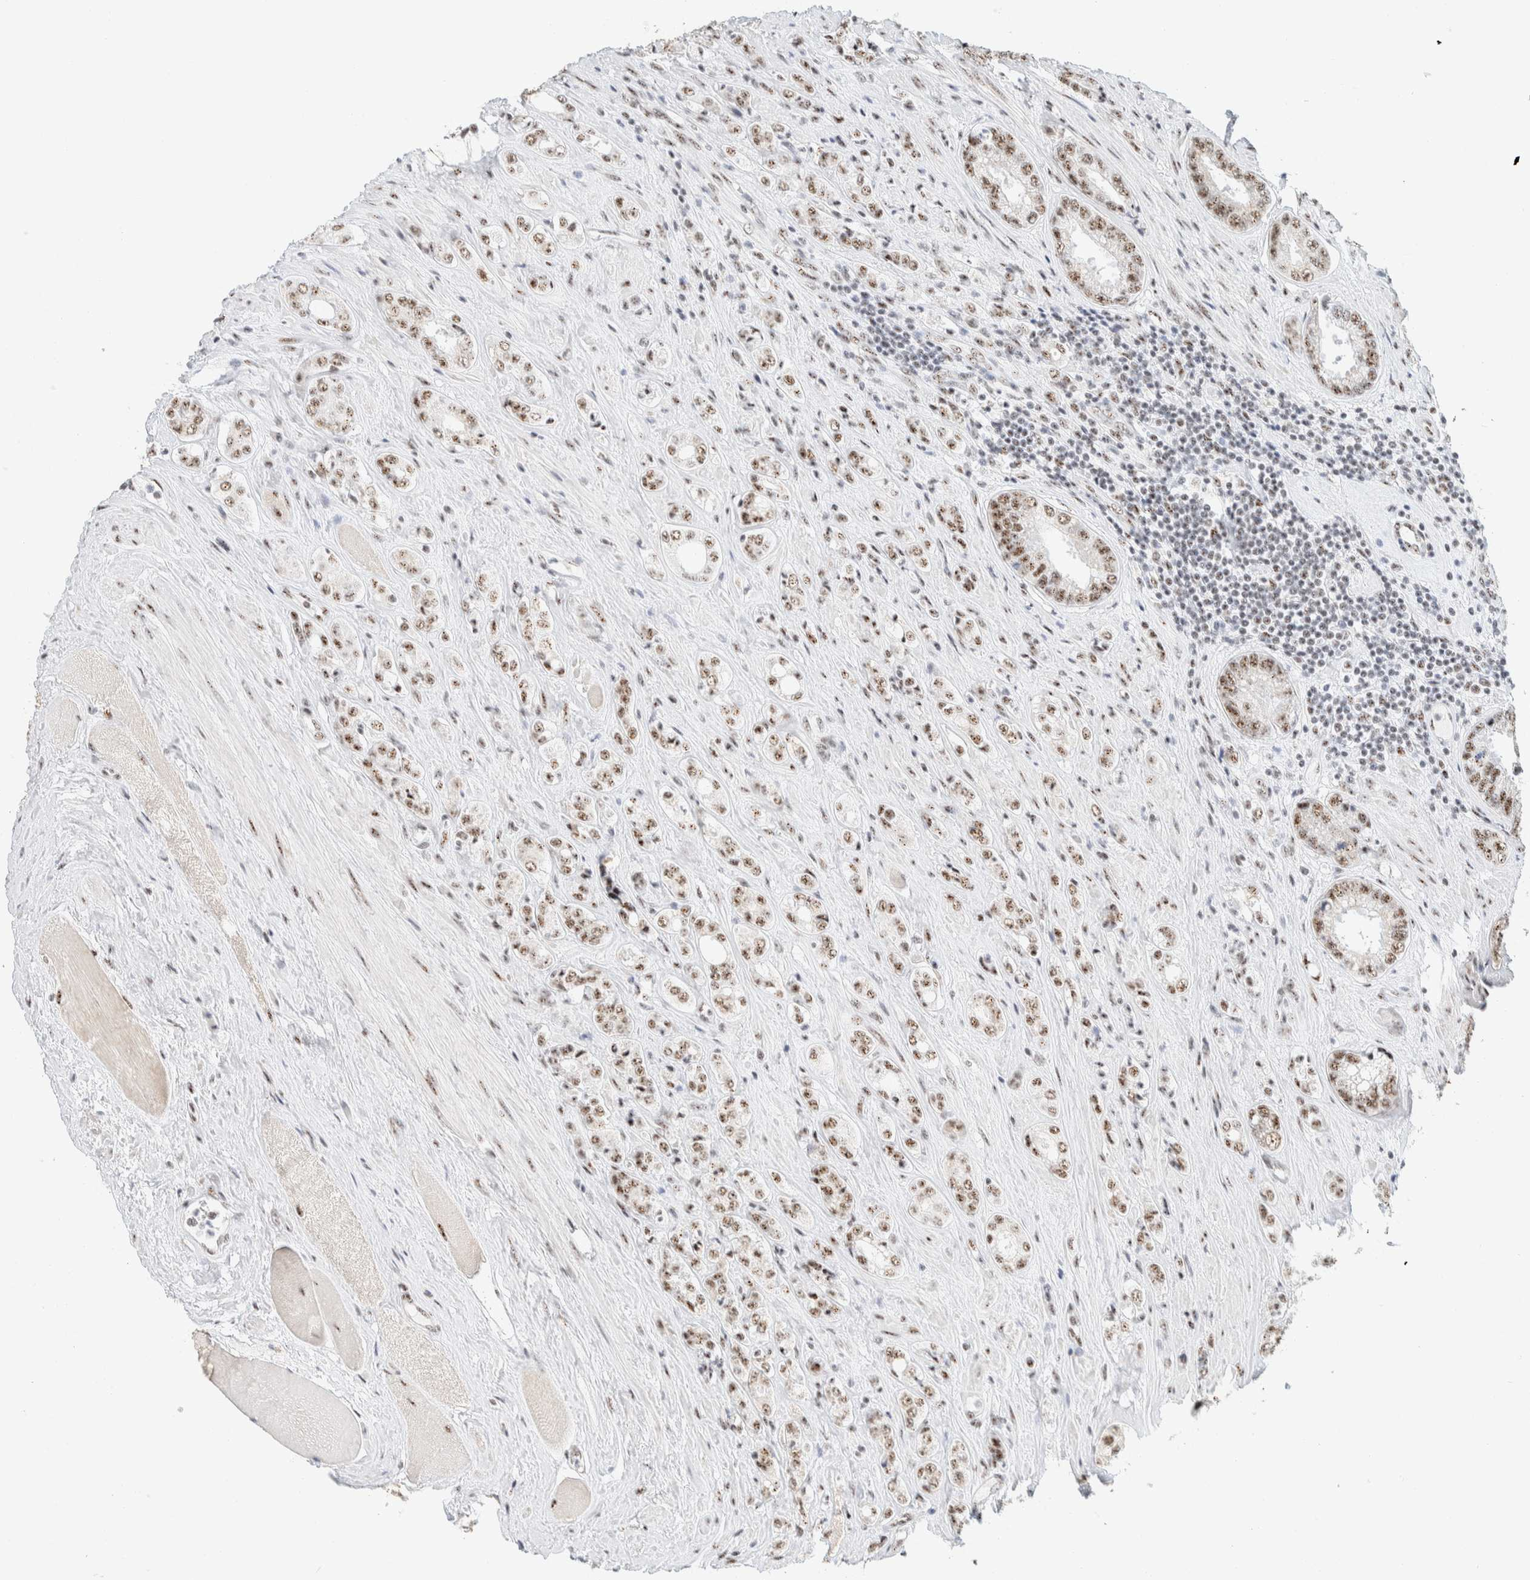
{"staining": {"intensity": "weak", "quantity": ">75%", "location": "nuclear"}, "tissue": "prostate cancer", "cell_type": "Tumor cells", "image_type": "cancer", "snomed": [{"axis": "morphology", "description": "Adenocarcinoma, High grade"}, {"axis": "topography", "description": "Prostate"}], "caption": "There is low levels of weak nuclear staining in tumor cells of prostate cancer (adenocarcinoma (high-grade)), as demonstrated by immunohistochemical staining (brown color).", "gene": "SON", "patient": {"sex": "male", "age": 61}}